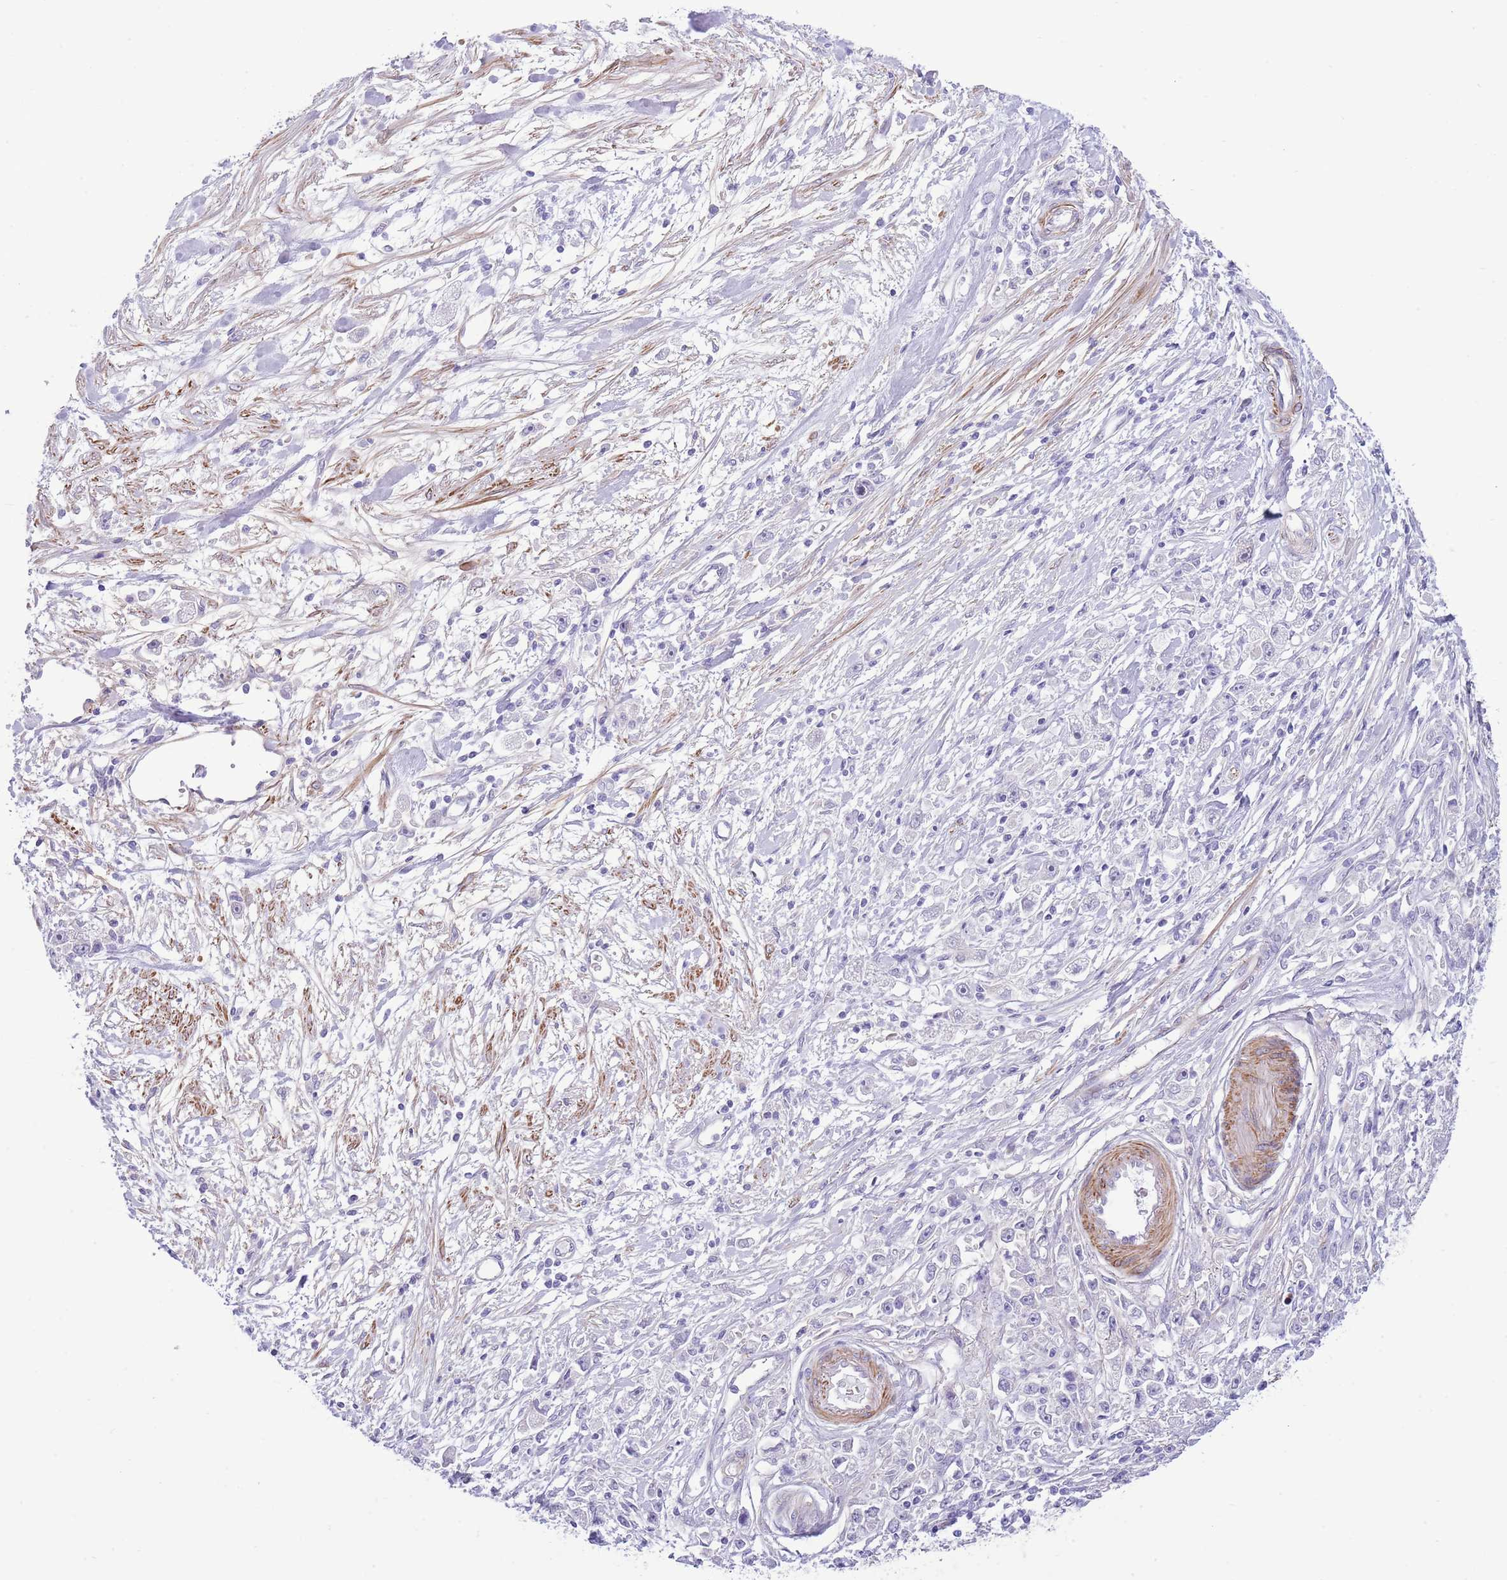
{"staining": {"intensity": "negative", "quantity": "none", "location": "none"}, "tissue": "stomach cancer", "cell_type": "Tumor cells", "image_type": "cancer", "snomed": [{"axis": "morphology", "description": "Adenocarcinoma, NOS"}, {"axis": "topography", "description": "Stomach"}], "caption": "An IHC histopathology image of adenocarcinoma (stomach) is shown. There is no staining in tumor cells of adenocarcinoma (stomach).", "gene": "ZC4H2", "patient": {"sex": "female", "age": 59}}